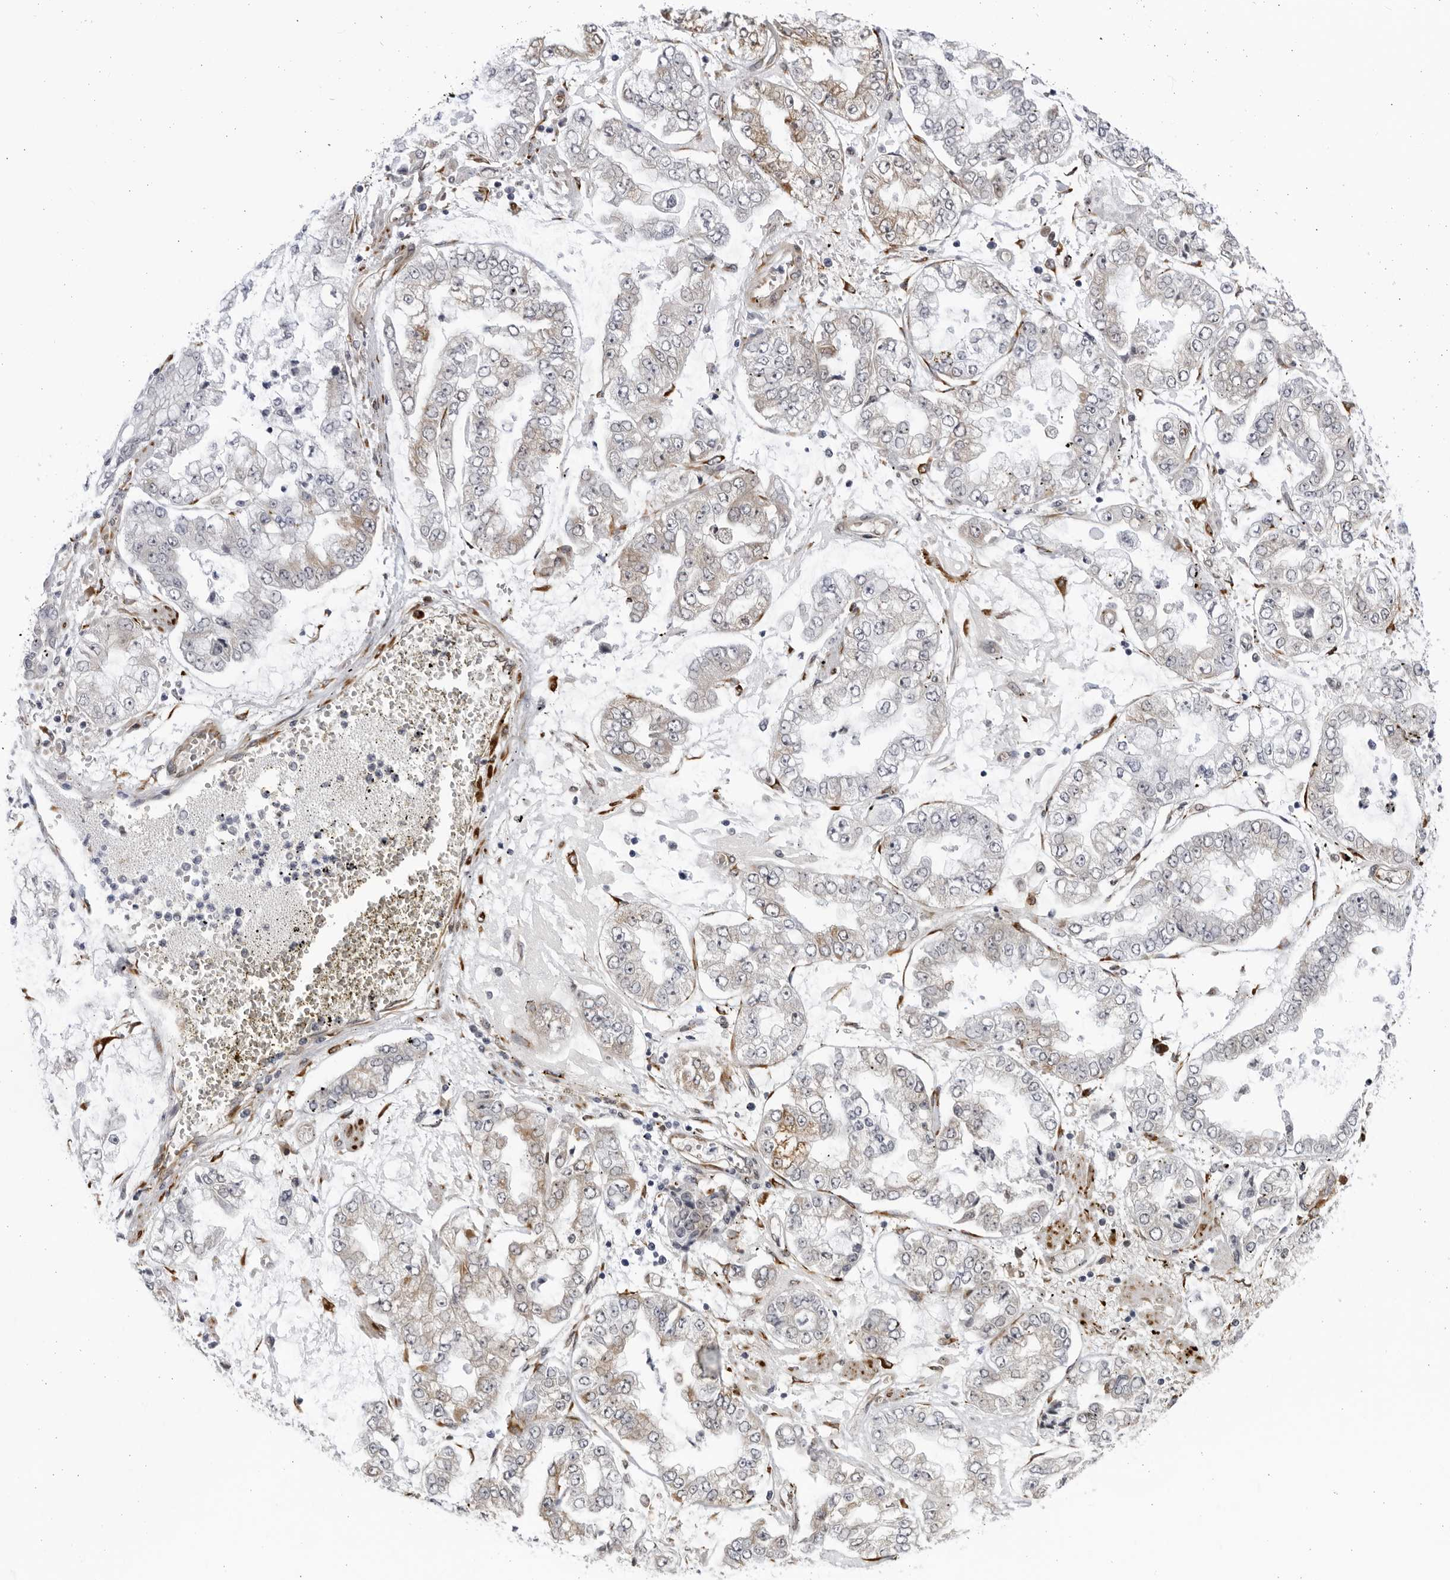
{"staining": {"intensity": "negative", "quantity": "none", "location": "none"}, "tissue": "stomach cancer", "cell_type": "Tumor cells", "image_type": "cancer", "snomed": [{"axis": "morphology", "description": "Adenocarcinoma, NOS"}, {"axis": "topography", "description": "Stomach"}], "caption": "Immunohistochemical staining of human stomach adenocarcinoma demonstrates no significant staining in tumor cells.", "gene": "BMP2K", "patient": {"sex": "male", "age": 76}}